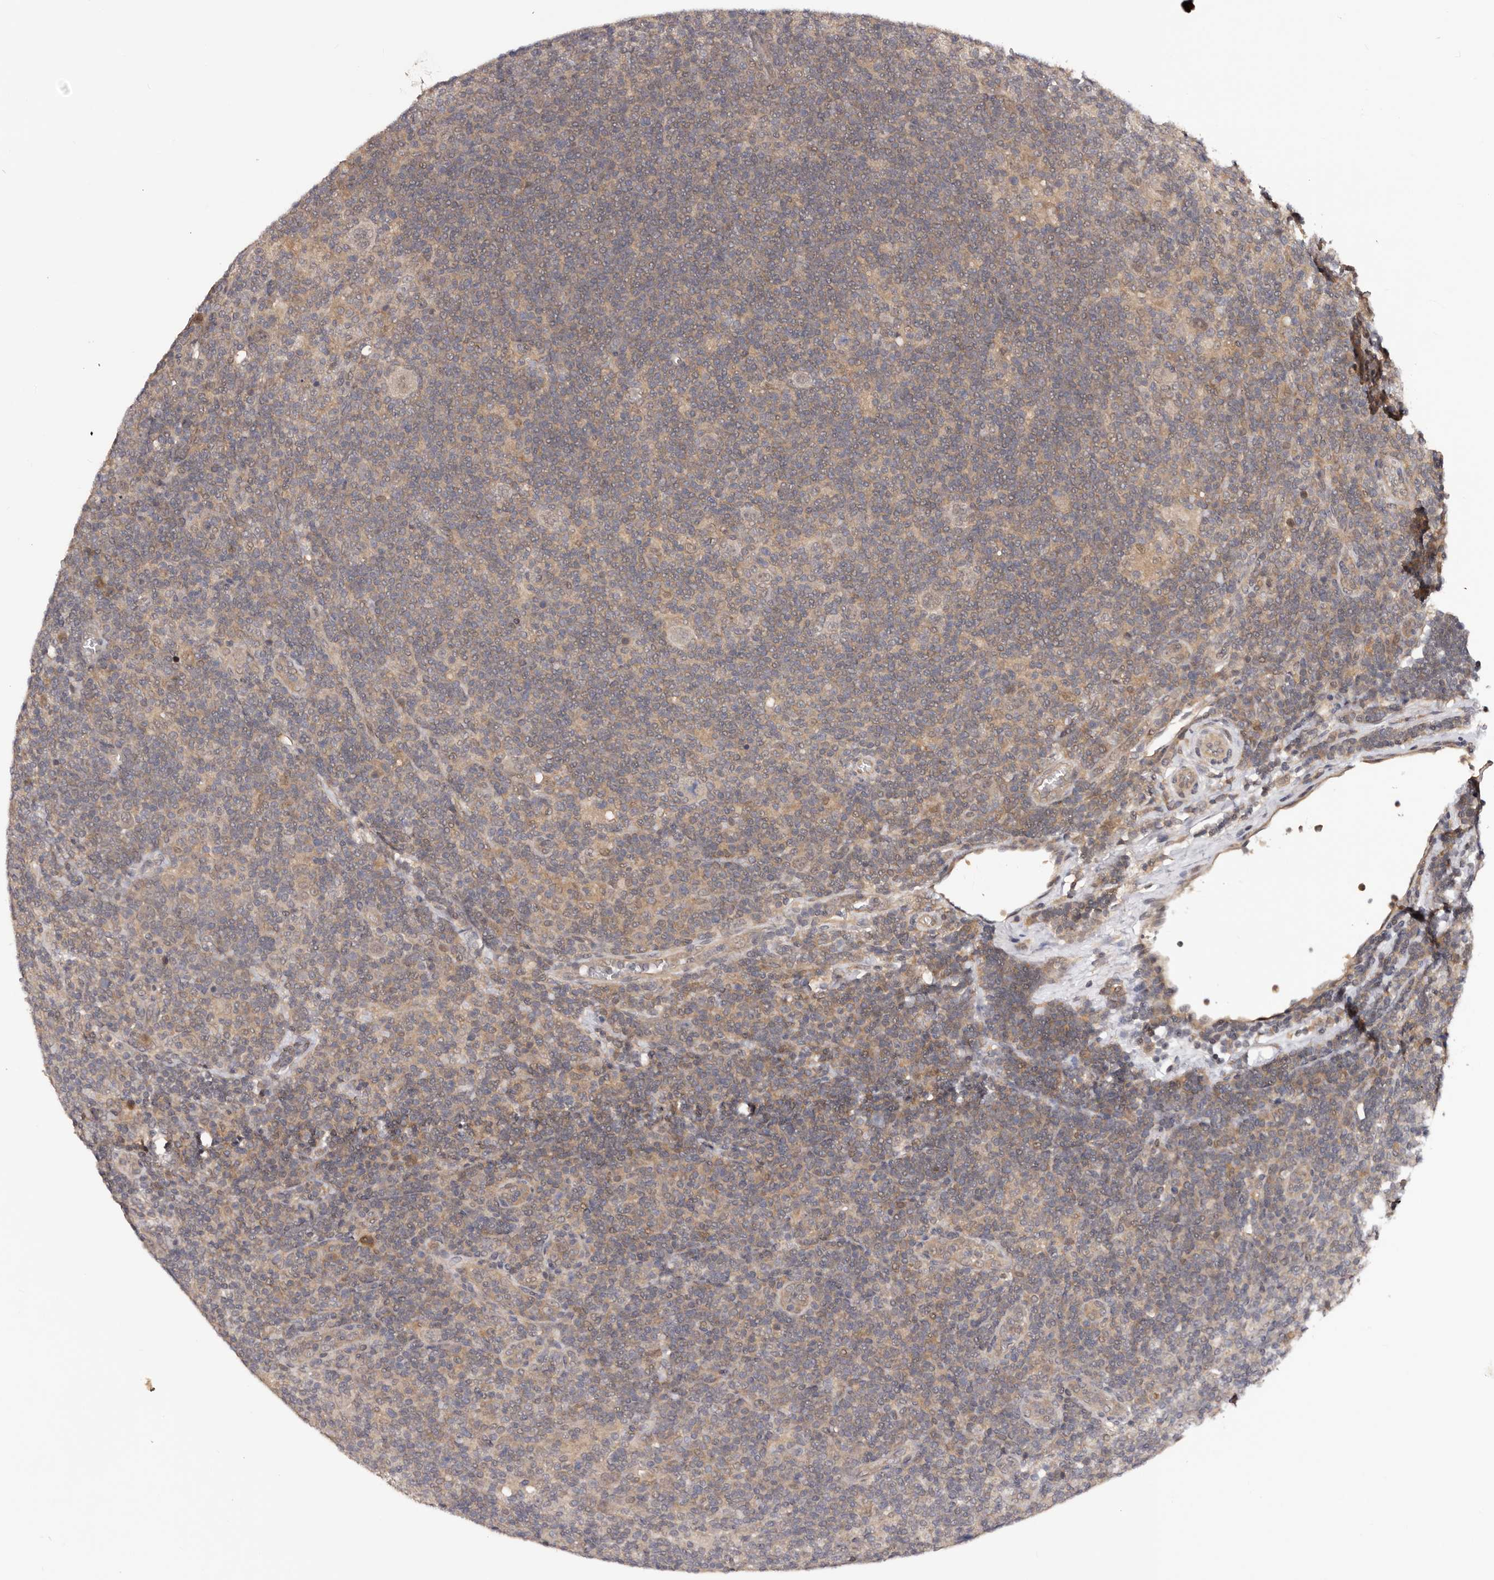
{"staining": {"intensity": "moderate", "quantity": "<25%", "location": "cytoplasmic/membranous"}, "tissue": "lymphoma", "cell_type": "Tumor cells", "image_type": "cancer", "snomed": [{"axis": "morphology", "description": "Hodgkin's disease, NOS"}, {"axis": "topography", "description": "Lymph node"}], "caption": "Brown immunohistochemical staining in lymphoma demonstrates moderate cytoplasmic/membranous expression in approximately <25% of tumor cells. (DAB (3,3'-diaminobenzidine) = brown stain, brightfield microscopy at high magnification).", "gene": "MDP1", "patient": {"sex": "female", "age": 57}}